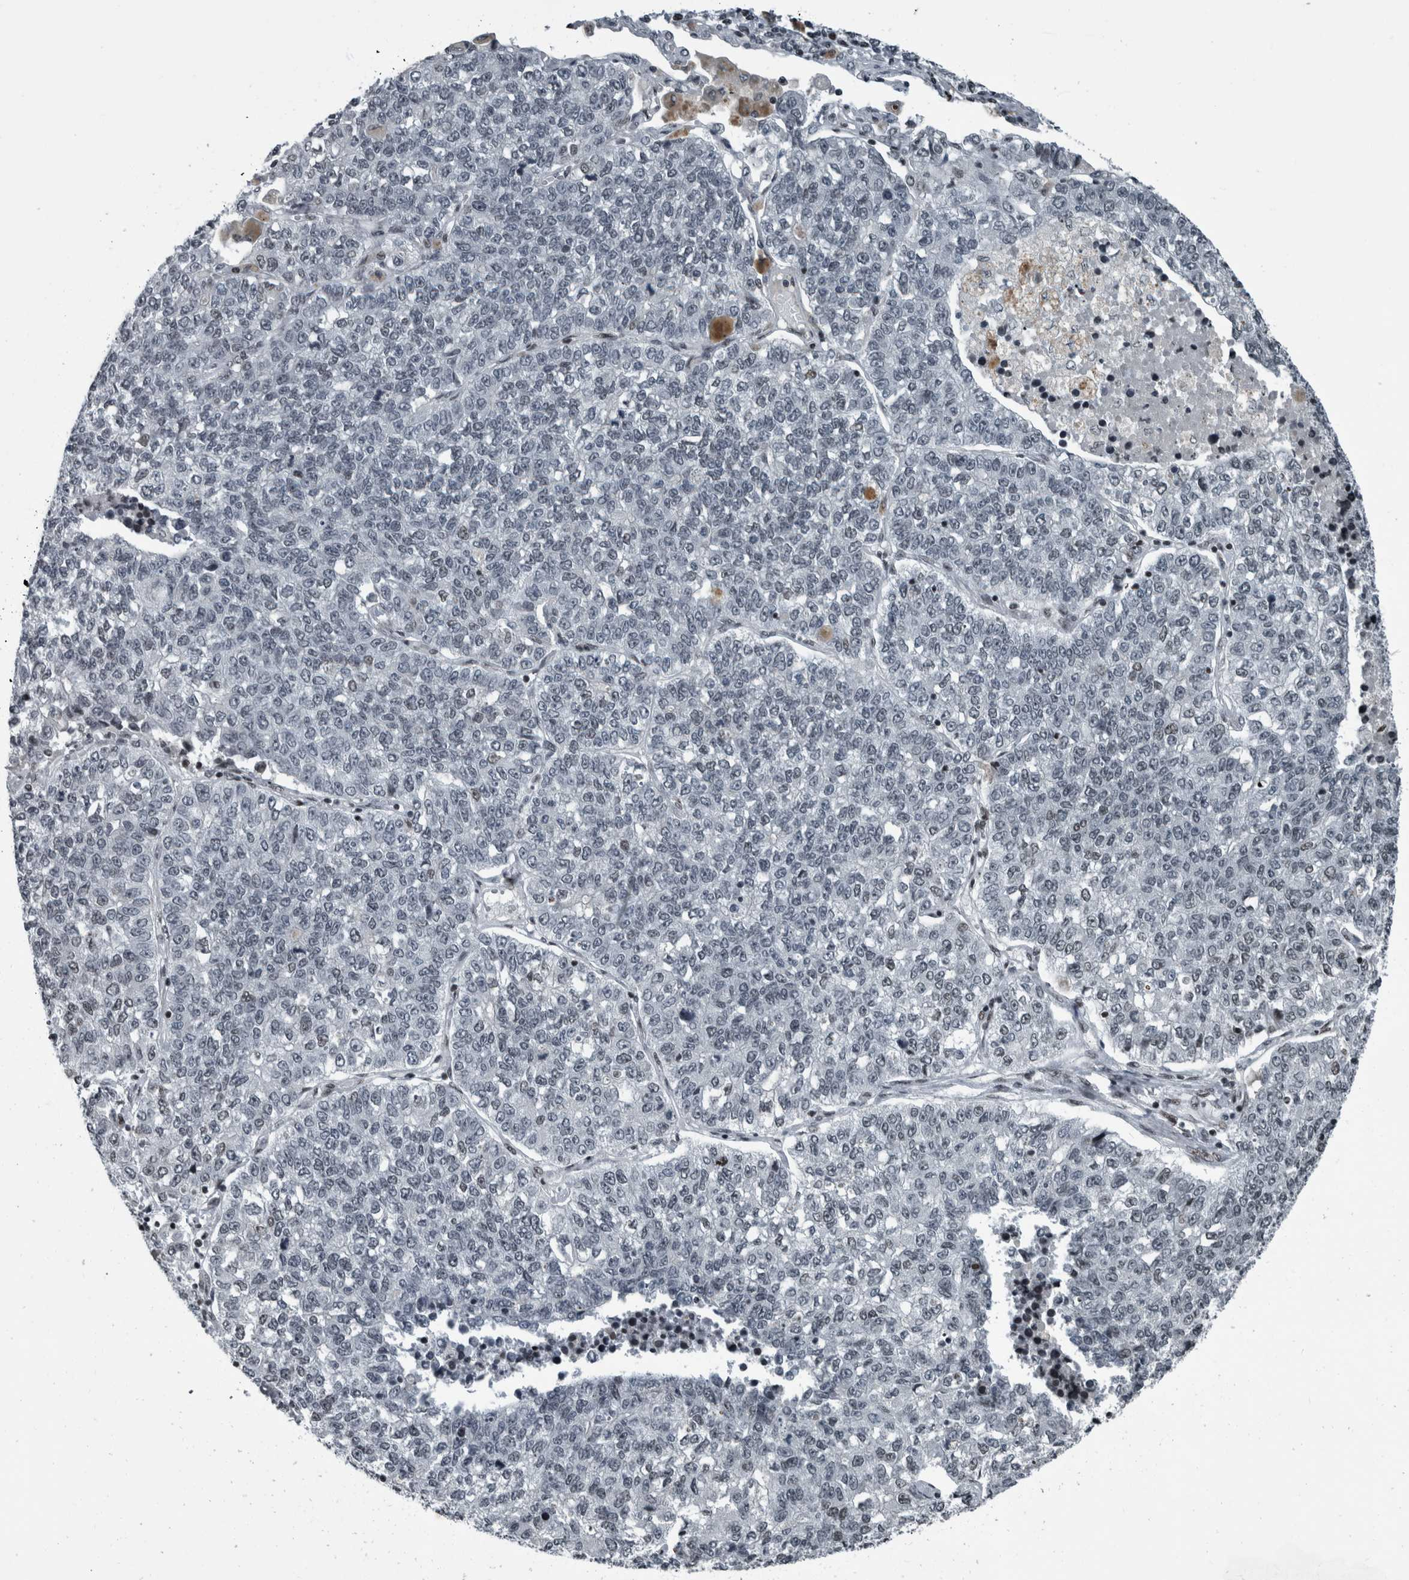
{"staining": {"intensity": "negative", "quantity": "none", "location": "none"}, "tissue": "lung cancer", "cell_type": "Tumor cells", "image_type": "cancer", "snomed": [{"axis": "morphology", "description": "Adenocarcinoma, NOS"}, {"axis": "topography", "description": "Lung"}], "caption": "Immunohistochemical staining of human lung adenocarcinoma exhibits no significant staining in tumor cells.", "gene": "UNC50", "patient": {"sex": "male", "age": 49}}